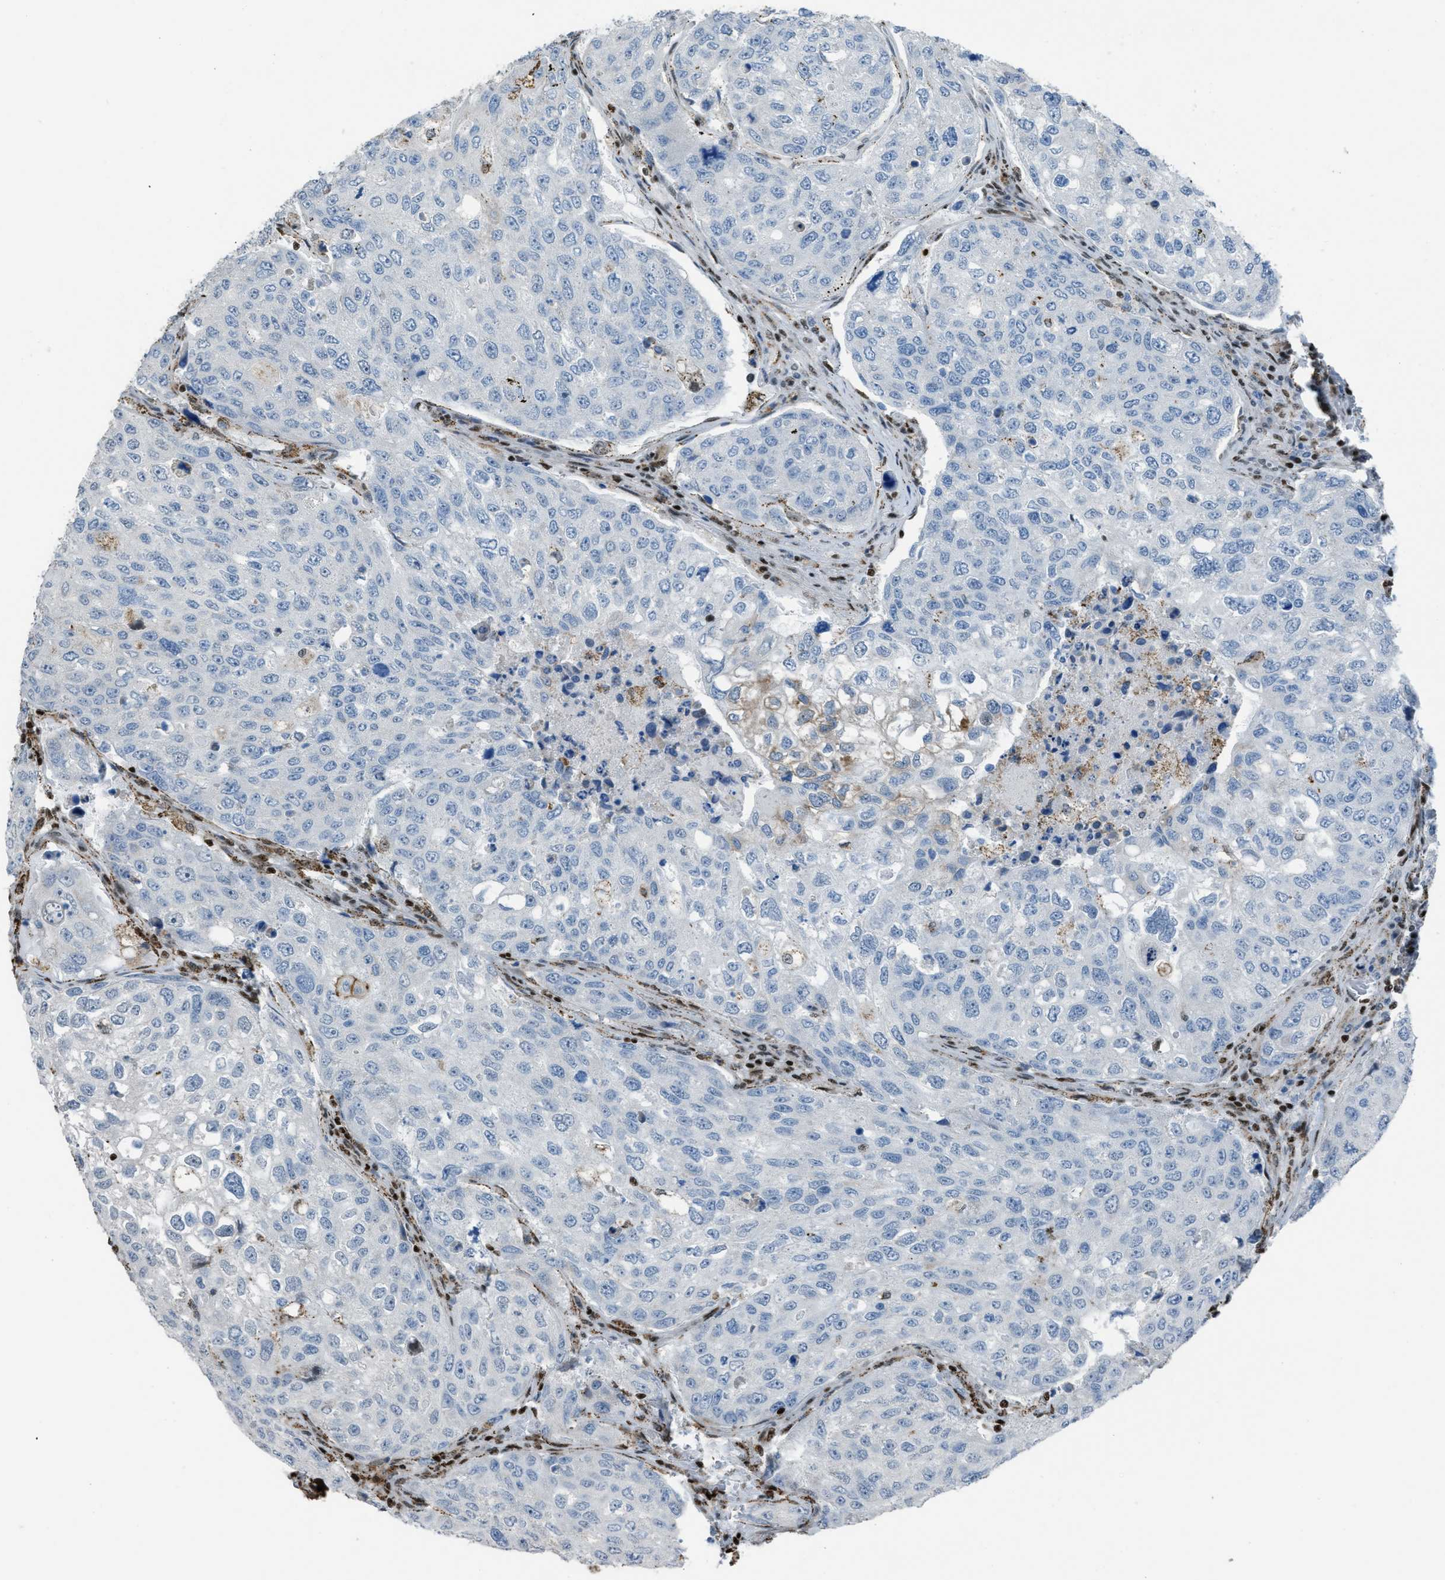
{"staining": {"intensity": "negative", "quantity": "none", "location": "none"}, "tissue": "urothelial cancer", "cell_type": "Tumor cells", "image_type": "cancer", "snomed": [{"axis": "morphology", "description": "Urothelial carcinoma, High grade"}, {"axis": "topography", "description": "Lymph node"}, {"axis": "topography", "description": "Urinary bladder"}], "caption": "There is no significant staining in tumor cells of urothelial cancer.", "gene": "SLFN5", "patient": {"sex": "male", "age": 51}}